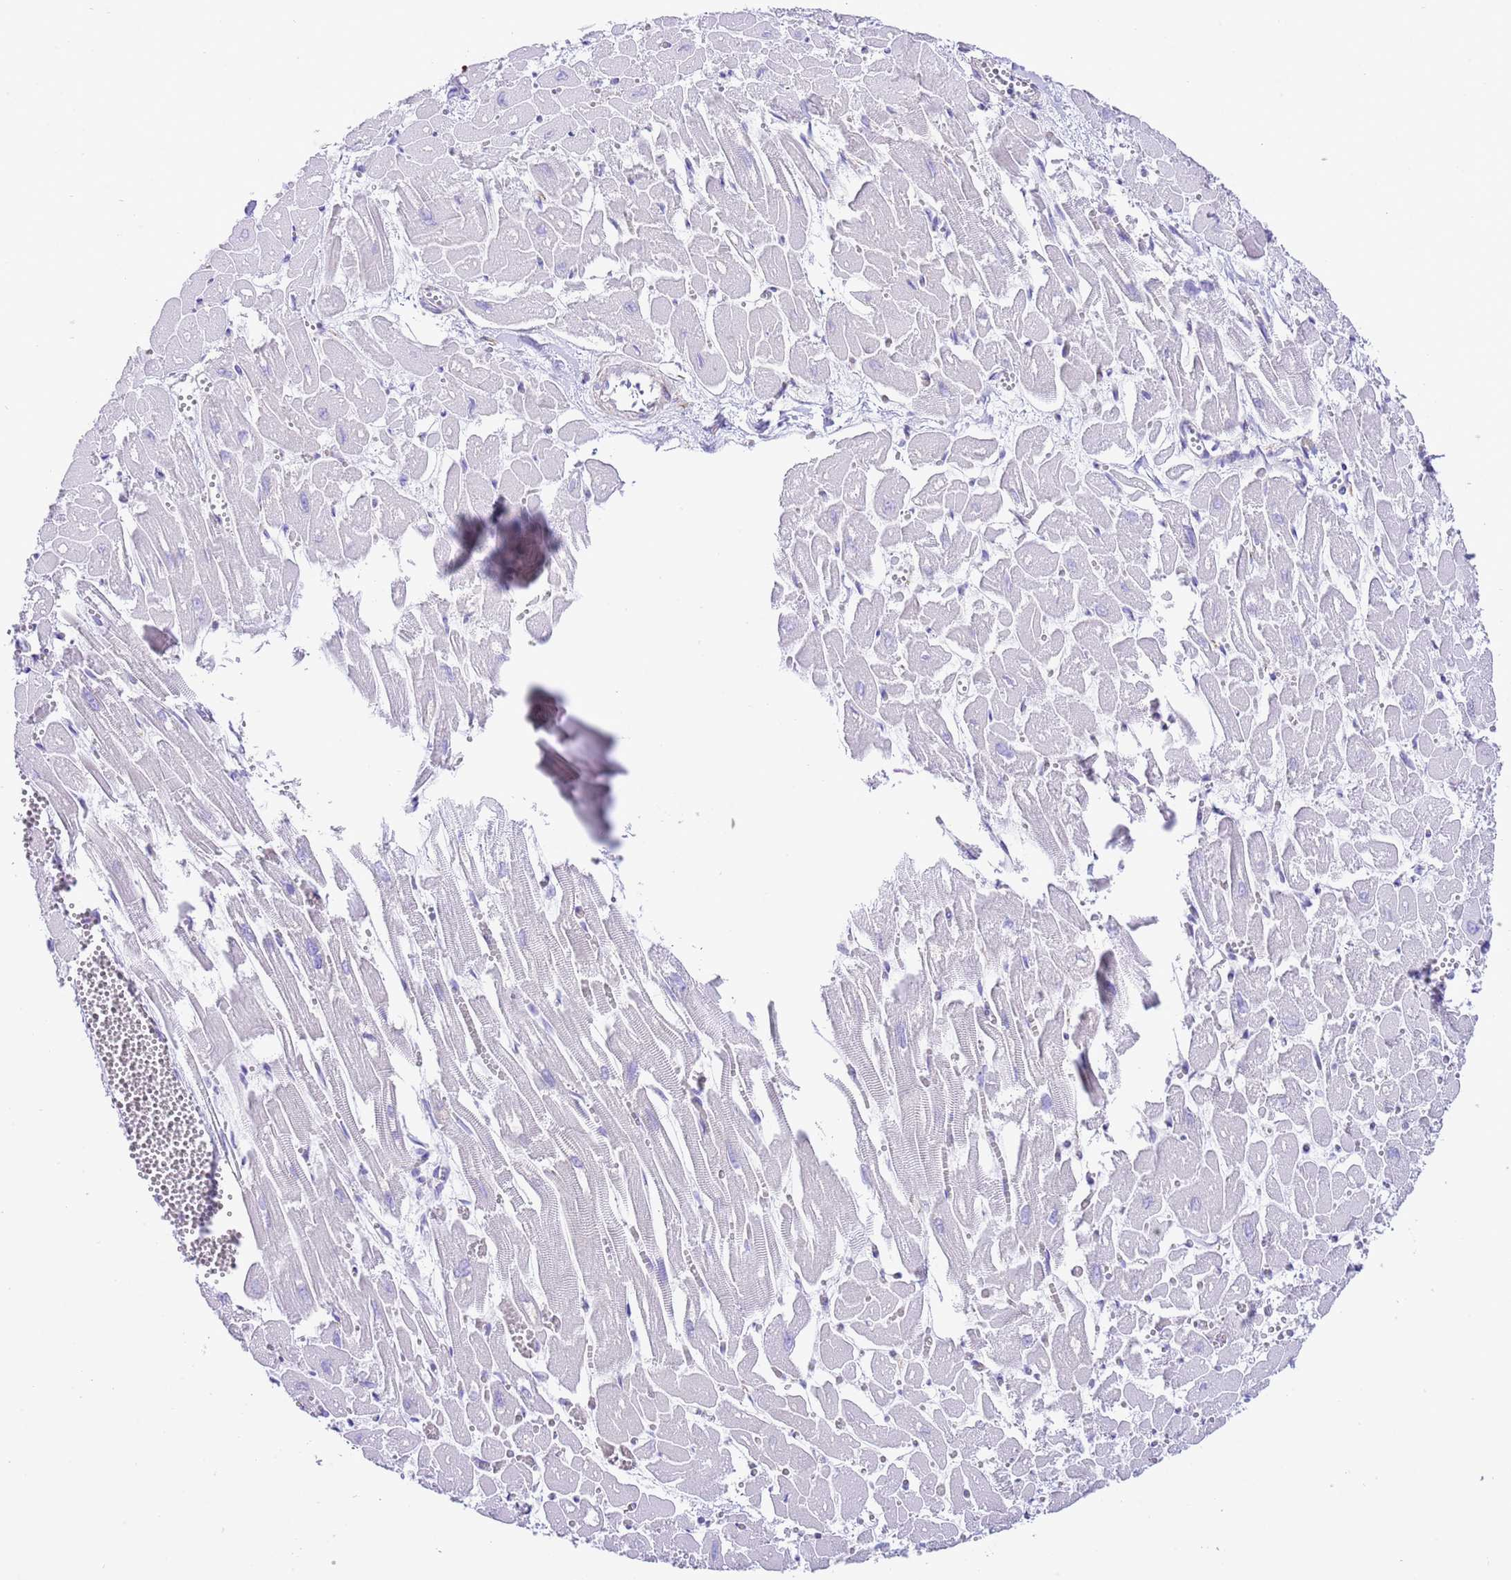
{"staining": {"intensity": "negative", "quantity": "none", "location": "none"}, "tissue": "heart muscle", "cell_type": "Cardiomyocytes", "image_type": "normal", "snomed": [{"axis": "morphology", "description": "Normal tissue, NOS"}, {"axis": "topography", "description": "Heart"}], "caption": "High magnification brightfield microscopy of unremarkable heart muscle stained with DAB (brown) and counterstained with hematoxylin (blue): cardiomyocytes show no significant staining.", "gene": "RPS10", "patient": {"sex": "male", "age": 54}}